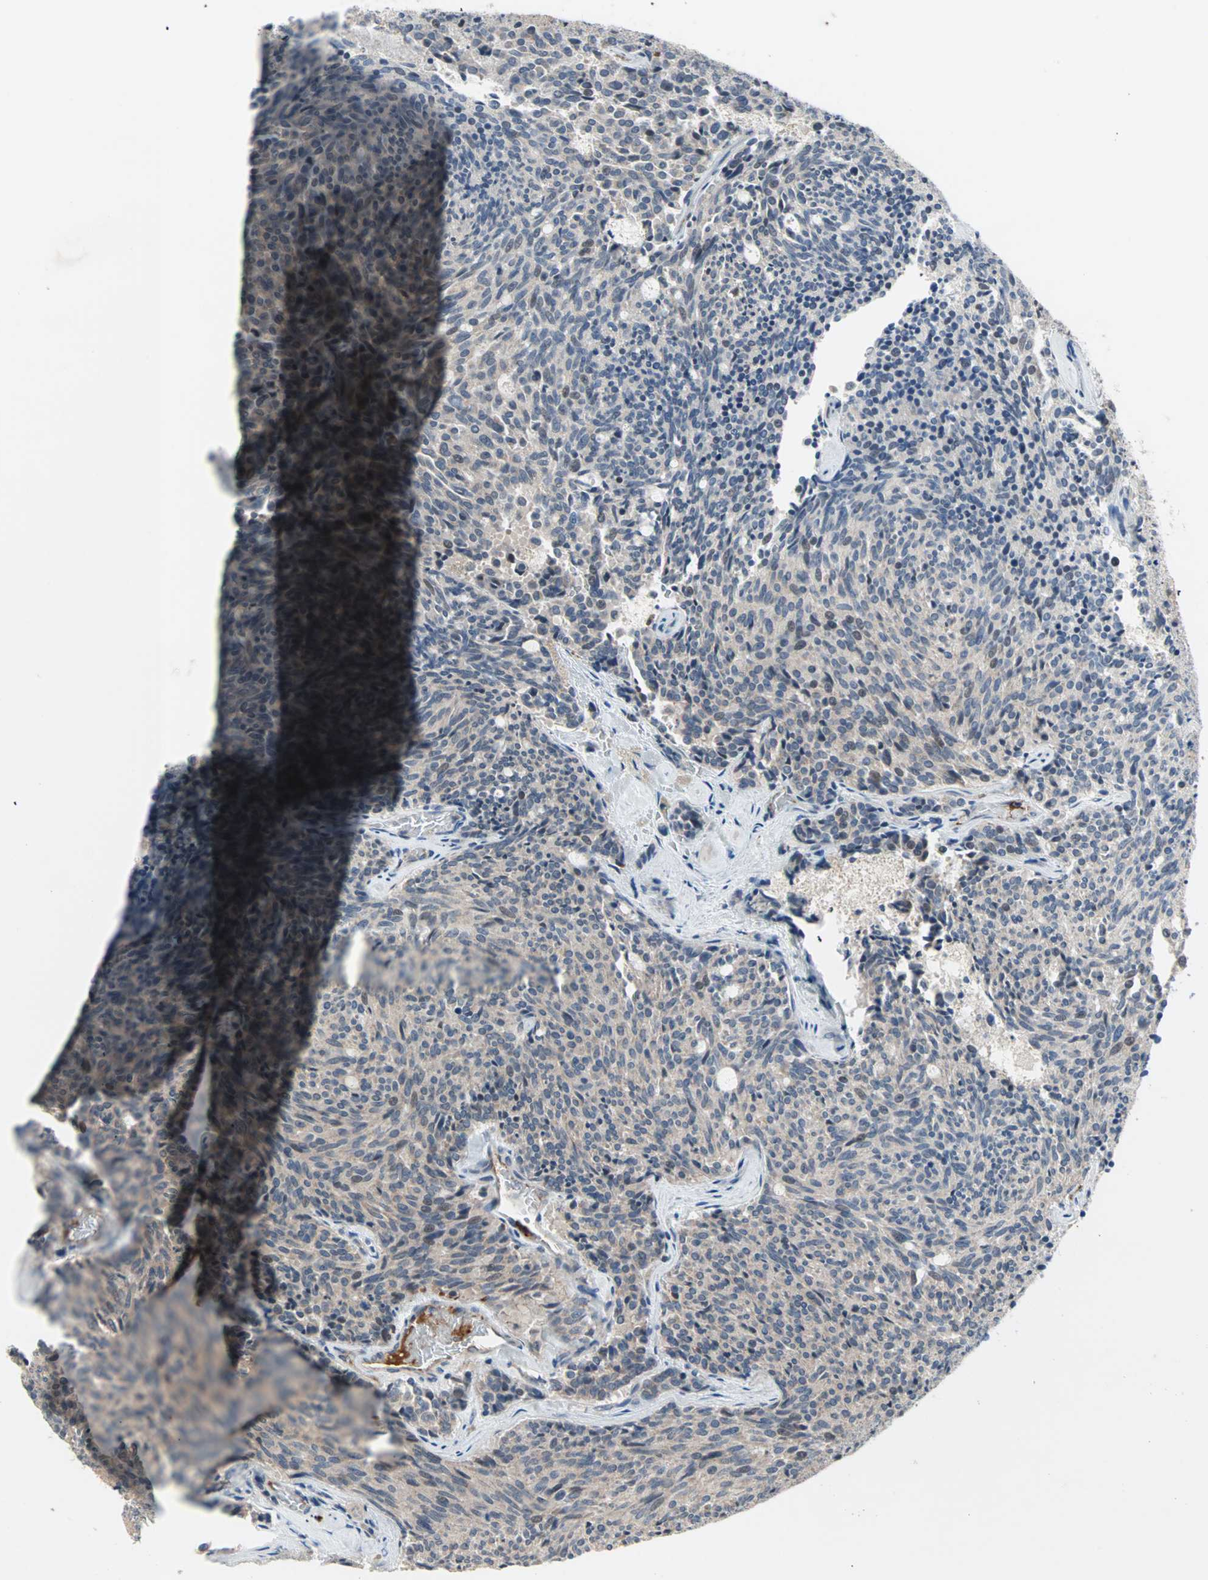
{"staining": {"intensity": "weak", "quantity": "25%-75%", "location": "cytoplasmic/membranous"}, "tissue": "carcinoid", "cell_type": "Tumor cells", "image_type": "cancer", "snomed": [{"axis": "morphology", "description": "Carcinoid, malignant, NOS"}, {"axis": "topography", "description": "Pancreas"}], "caption": "IHC histopathology image of carcinoid (malignant) stained for a protein (brown), which shows low levels of weak cytoplasmic/membranous staining in approximately 25%-75% of tumor cells.", "gene": "PROS1", "patient": {"sex": "female", "age": 54}}